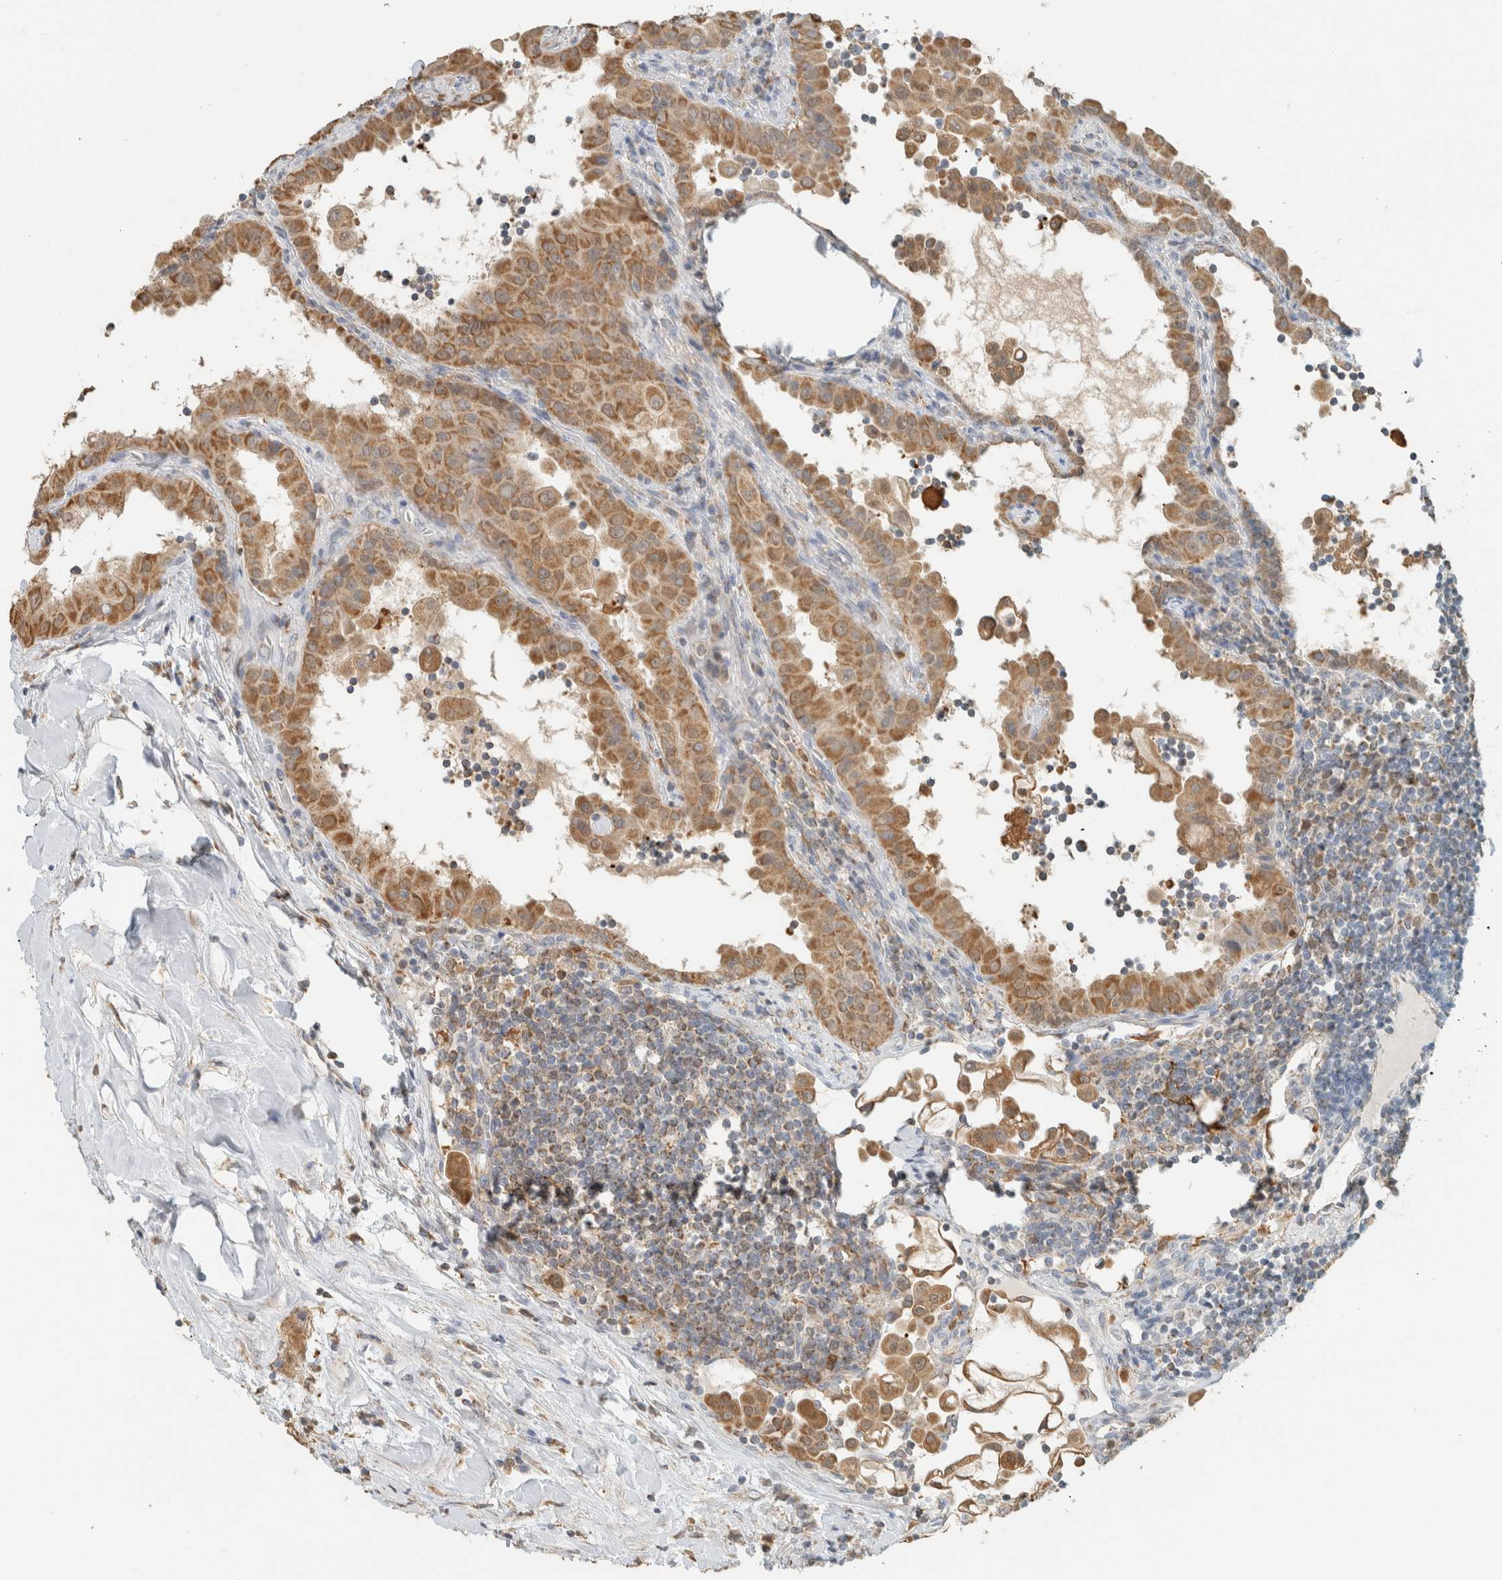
{"staining": {"intensity": "moderate", "quantity": ">75%", "location": "cytoplasmic/membranous"}, "tissue": "thyroid cancer", "cell_type": "Tumor cells", "image_type": "cancer", "snomed": [{"axis": "morphology", "description": "Papillary adenocarcinoma, NOS"}, {"axis": "topography", "description": "Thyroid gland"}], "caption": "About >75% of tumor cells in human thyroid cancer (papillary adenocarcinoma) exhibit moderate cytoplasmic/membranous protein positivity as visualized by brown immunohistochemical staining.", "gene": "CAPG", "patient": {"sex": "male", "age": 33}}